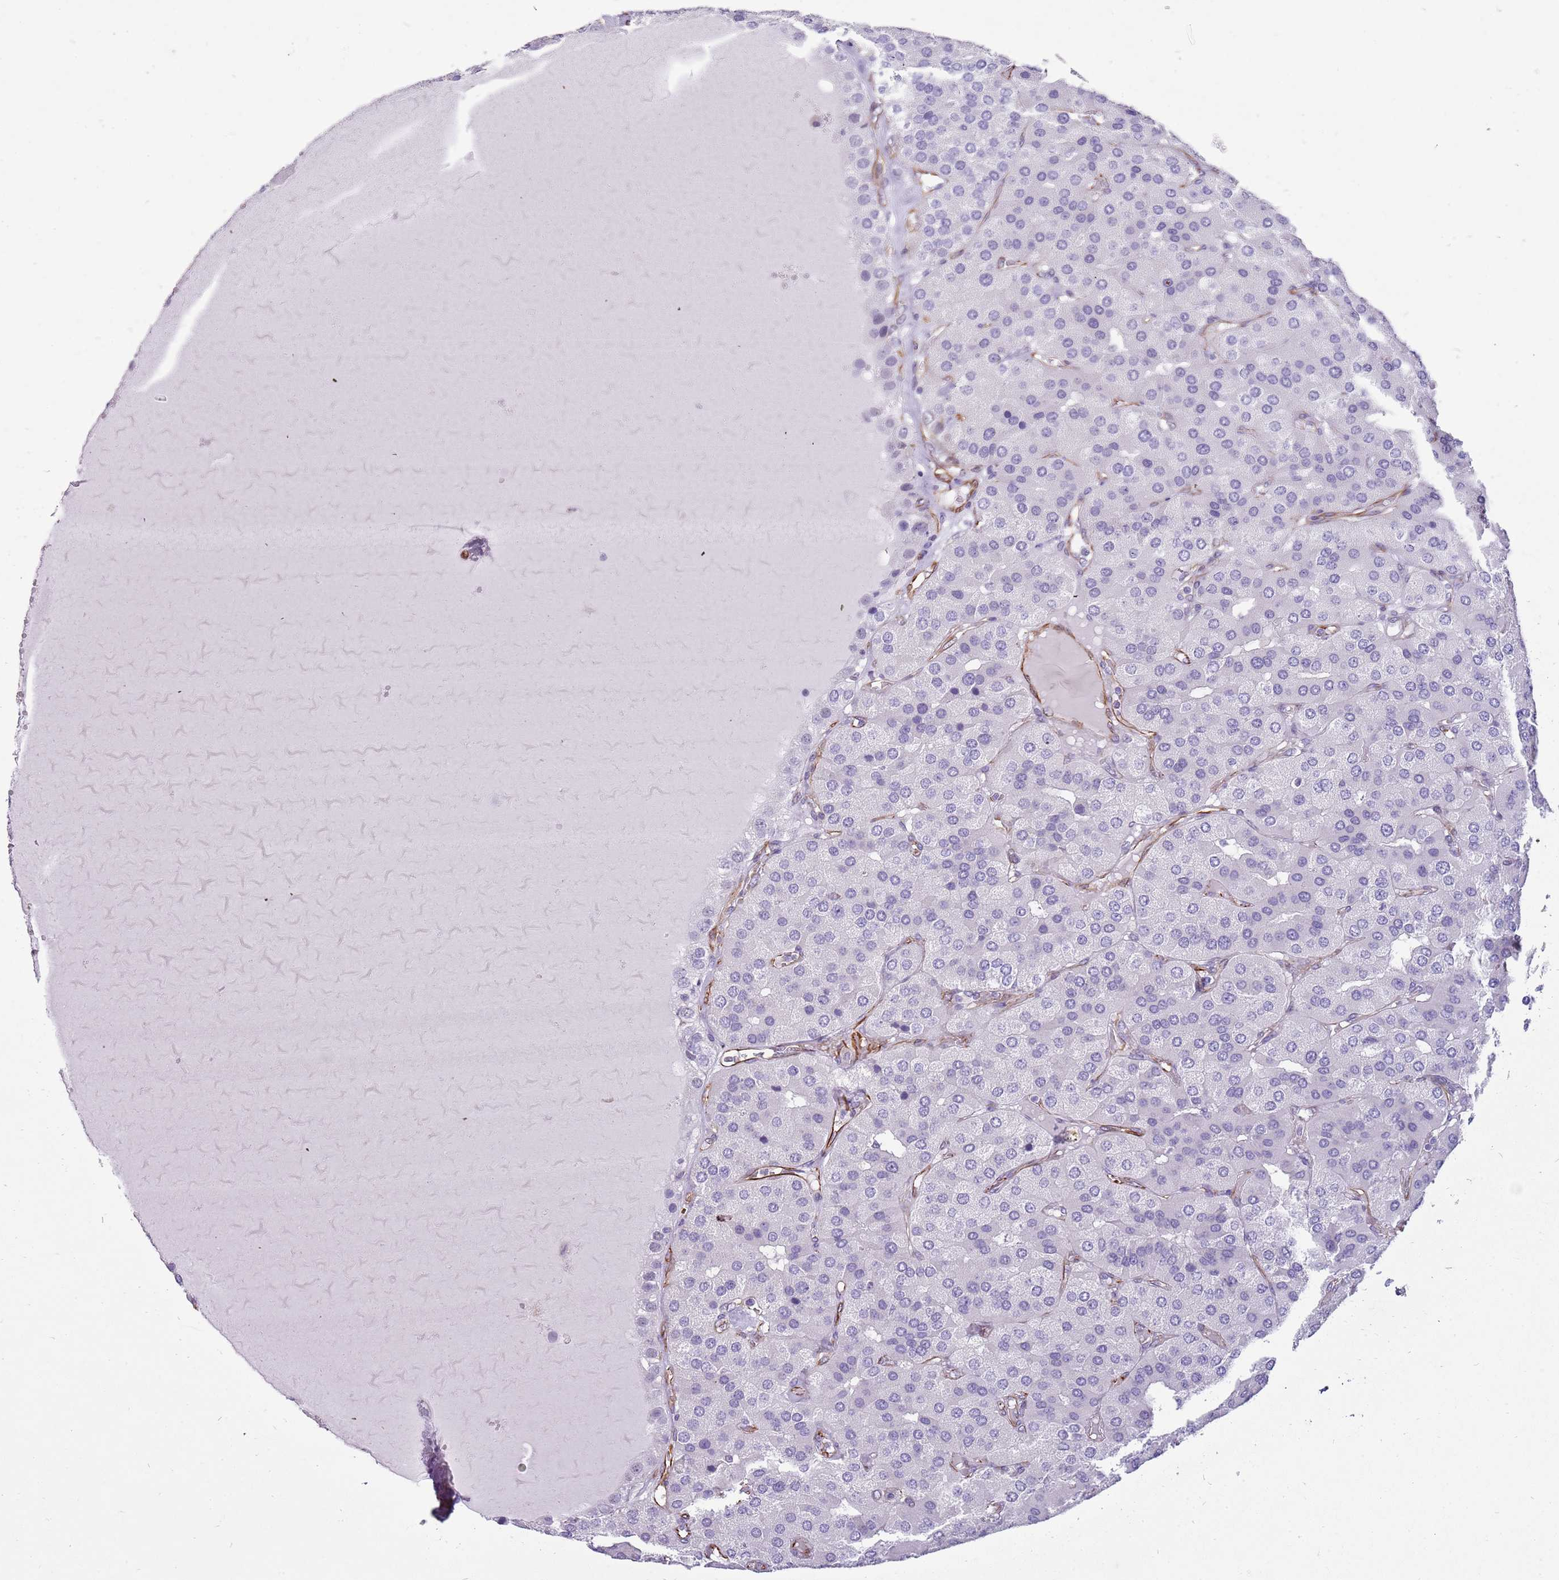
{"staining": {"intensity": "negative", "quantity": "none", "location": "none"}, "tissue": "parathyroid gland", "cell_type": "Glandular cells", "image_type": "normal", "snomed": [{"axis": "morphology", "description": "Normal tissue, NOS"}, {"axis": "morphology", "description": "Adenoma, NOS"}, {"axis": "topography", "description": "Parathyroid gland"}], "caption": "This is a micrograph of immunohistochemistry staining of benign parathyroid gland, which shows no expression in glandular cells. (IHC, brightfield microscopy, high magnification).", "gene": "ENSG00000271254", "patient": {"sex": "female", "age": 86}}